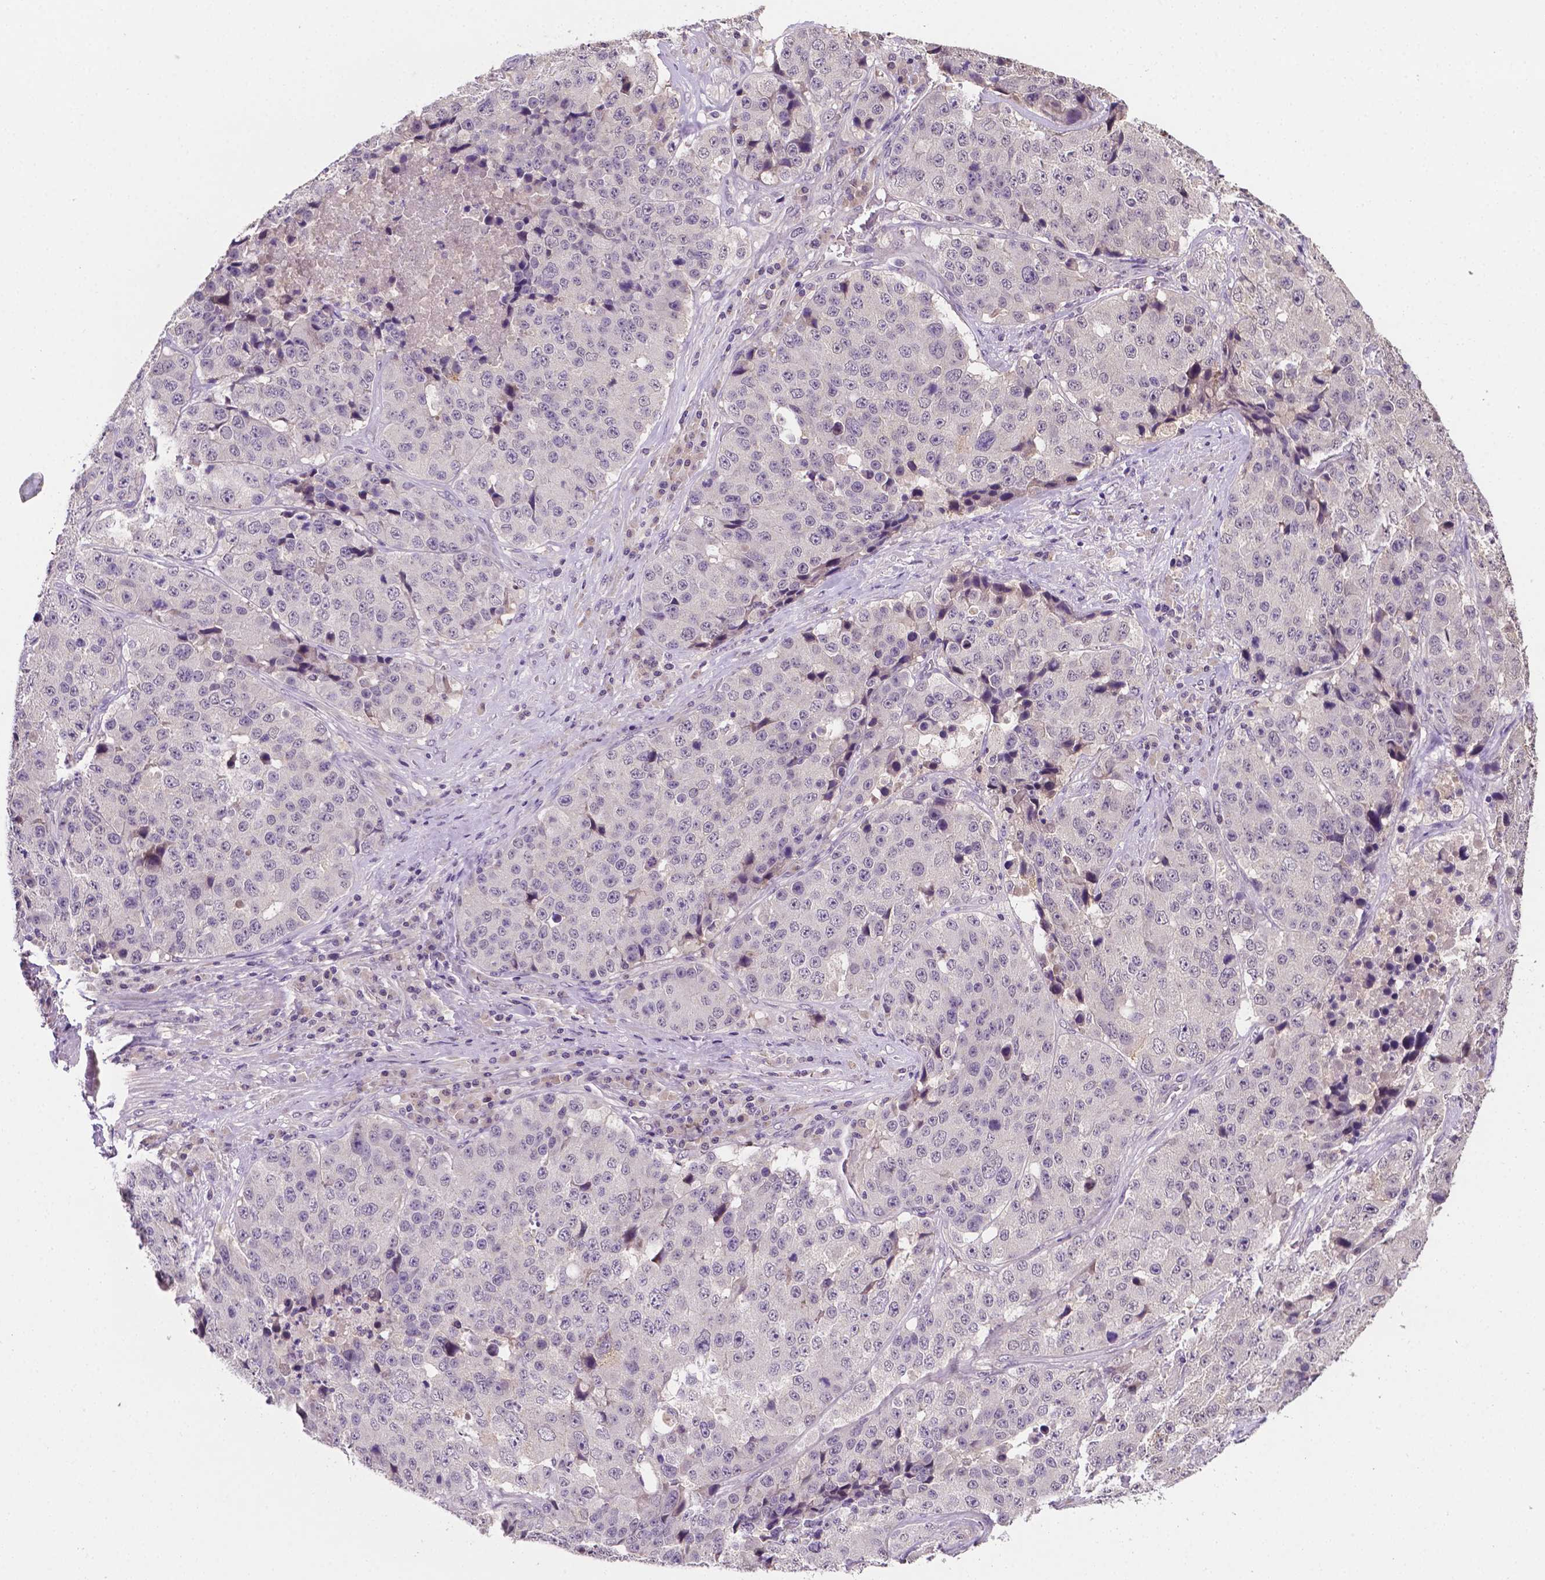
{"staining": {"intensity": "negative", "quantity": "none", "location": "none"}, "tissue": "stomach cancer", "cell_type": "Tumor cells", "image_type": "cancer", "snomed": [{"axis": "morphology", "description": "Adenocarcinoma, NOS"}, {"axis": "topography", "description": "Stomach"}], "caption": "An immunohistochemistry (IHC) image of stomach cancer (adenocarcinoma) is shown. There is no staining in tumor cells of stomach cancer (adenocarcinoma). (DAB IHC visualized using brightfield microscopy, high magnification).", "gene": "MROH6", "patient": {"sex": "male", "age": 71}}